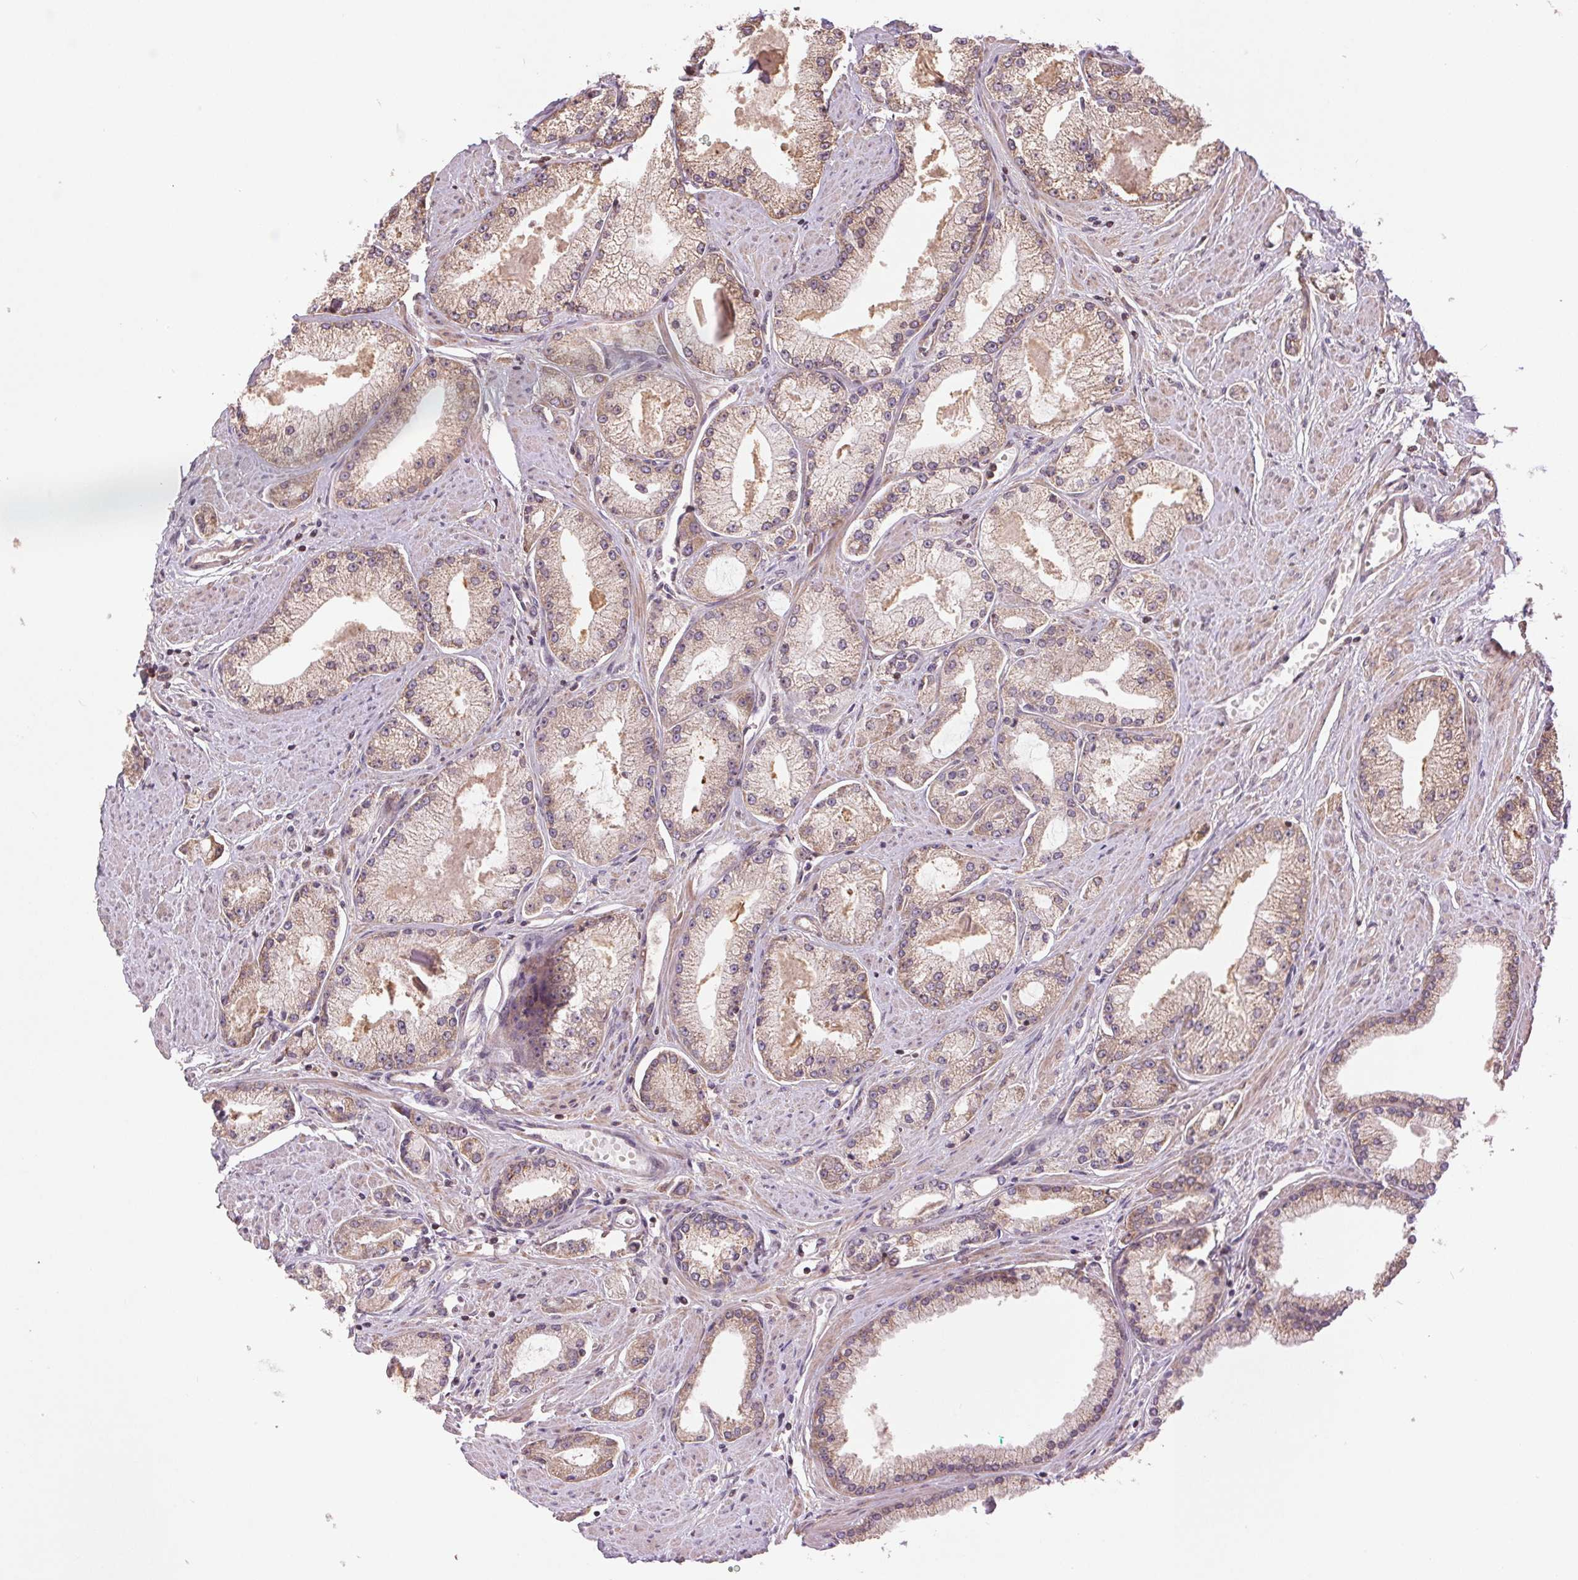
{"staining": {"intensity": "moderate", "quantity": "25%-75%", "location": "cytoplasmic/membranous"}, "tissue": "prostate cancer", "cell_type": "Tumor cells", "image_type": "cancer", "snomed": [{"axis": "morphology", "description": "Adenocarcinoma, High grade"}, {"axis": "topography", "description": "Prostate"}], "caption": "Immunohistochemical staining of prostate cancer shows moderate cytoplasmic/membranous protein positivity in about 25%-75% of tumor cells.", "gene": "BTF3L4", "patient": {"sex": "male", "age": 68}}